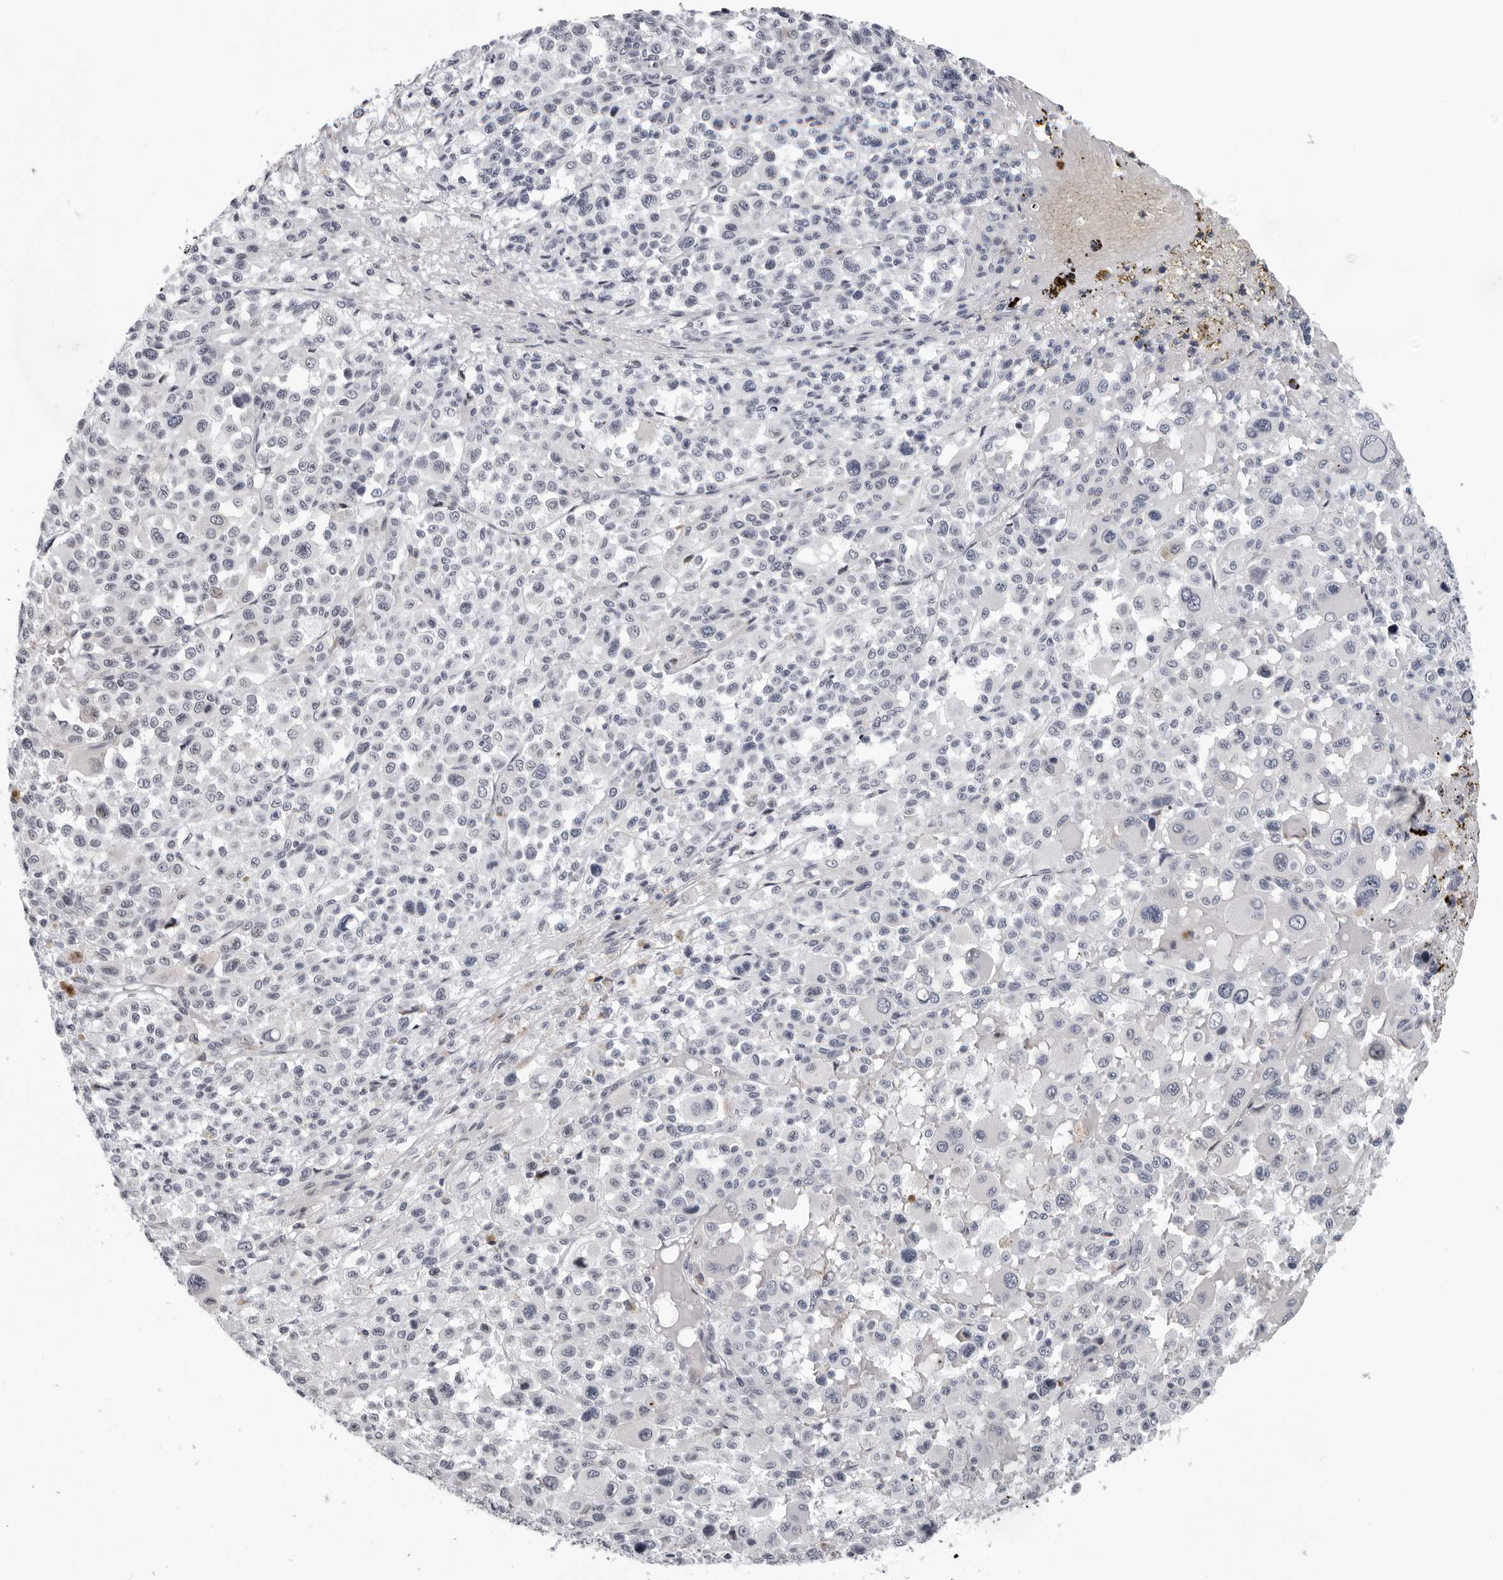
{"staining": {"intensity": "negative", "quantity": "none", "location": "none"}, "tissue": "melanoma", "cell_type": "Tumor cells", "image_type": "cancer", "snomed": [{"axis": "morphology", "description": "Malignant melanoma, Metastatic site"}, {"axis": "topography", "description": "Skin"}], "caption": "DAB (3,3'-diaminobenzidine) immunohistochemical staining of malignant melanoma (metastatic site) demonstrates no significant positivity in tumor cells. The staining is performed using DAB brown chromogen with nuclei counter-stained in using hematoxylin.", "gene": "PIP4K2C", "patient": {"sex": "female", "age": 74}}